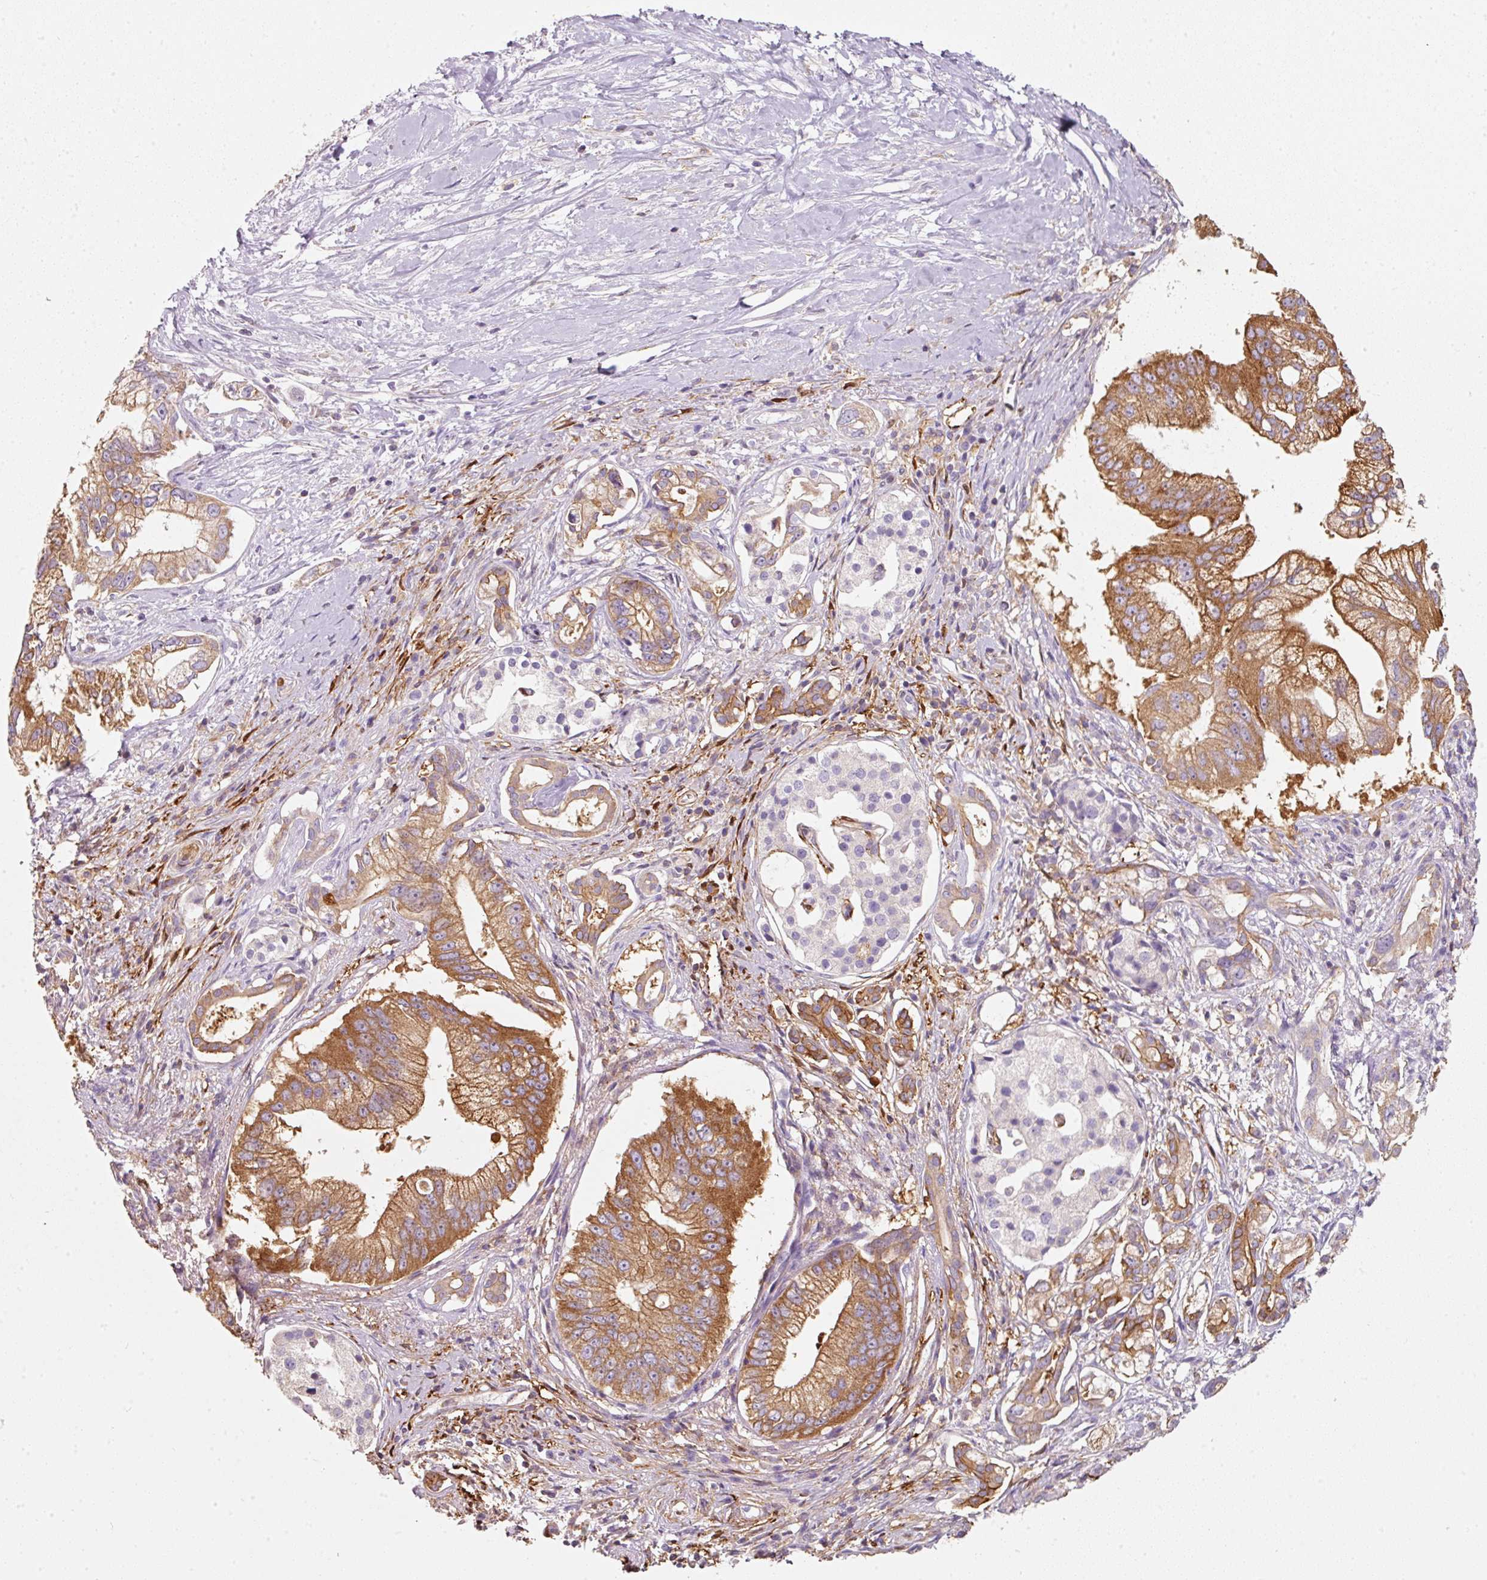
{"staining": {"intensity": "strong", "quantity": ">75%", "location": "cytoplasmic/membranous"}, "tissue": "pancreatic cancer", "cell_type": "Tumor cells", "image_type": "cancer", "snomed": [{"axis": "morphology", "description": "Adenocarcinoma, NOS"}, {"axis": "topography", "description": "Pancreas"}], "caption": "A histopathology image of human pancreatic cancer stained for a protein shows strong cytoplasmic/membranous brown staining in tumor cells.", "gene": "IQGAP2", "patient": {"sex": "male", "age": 70}}